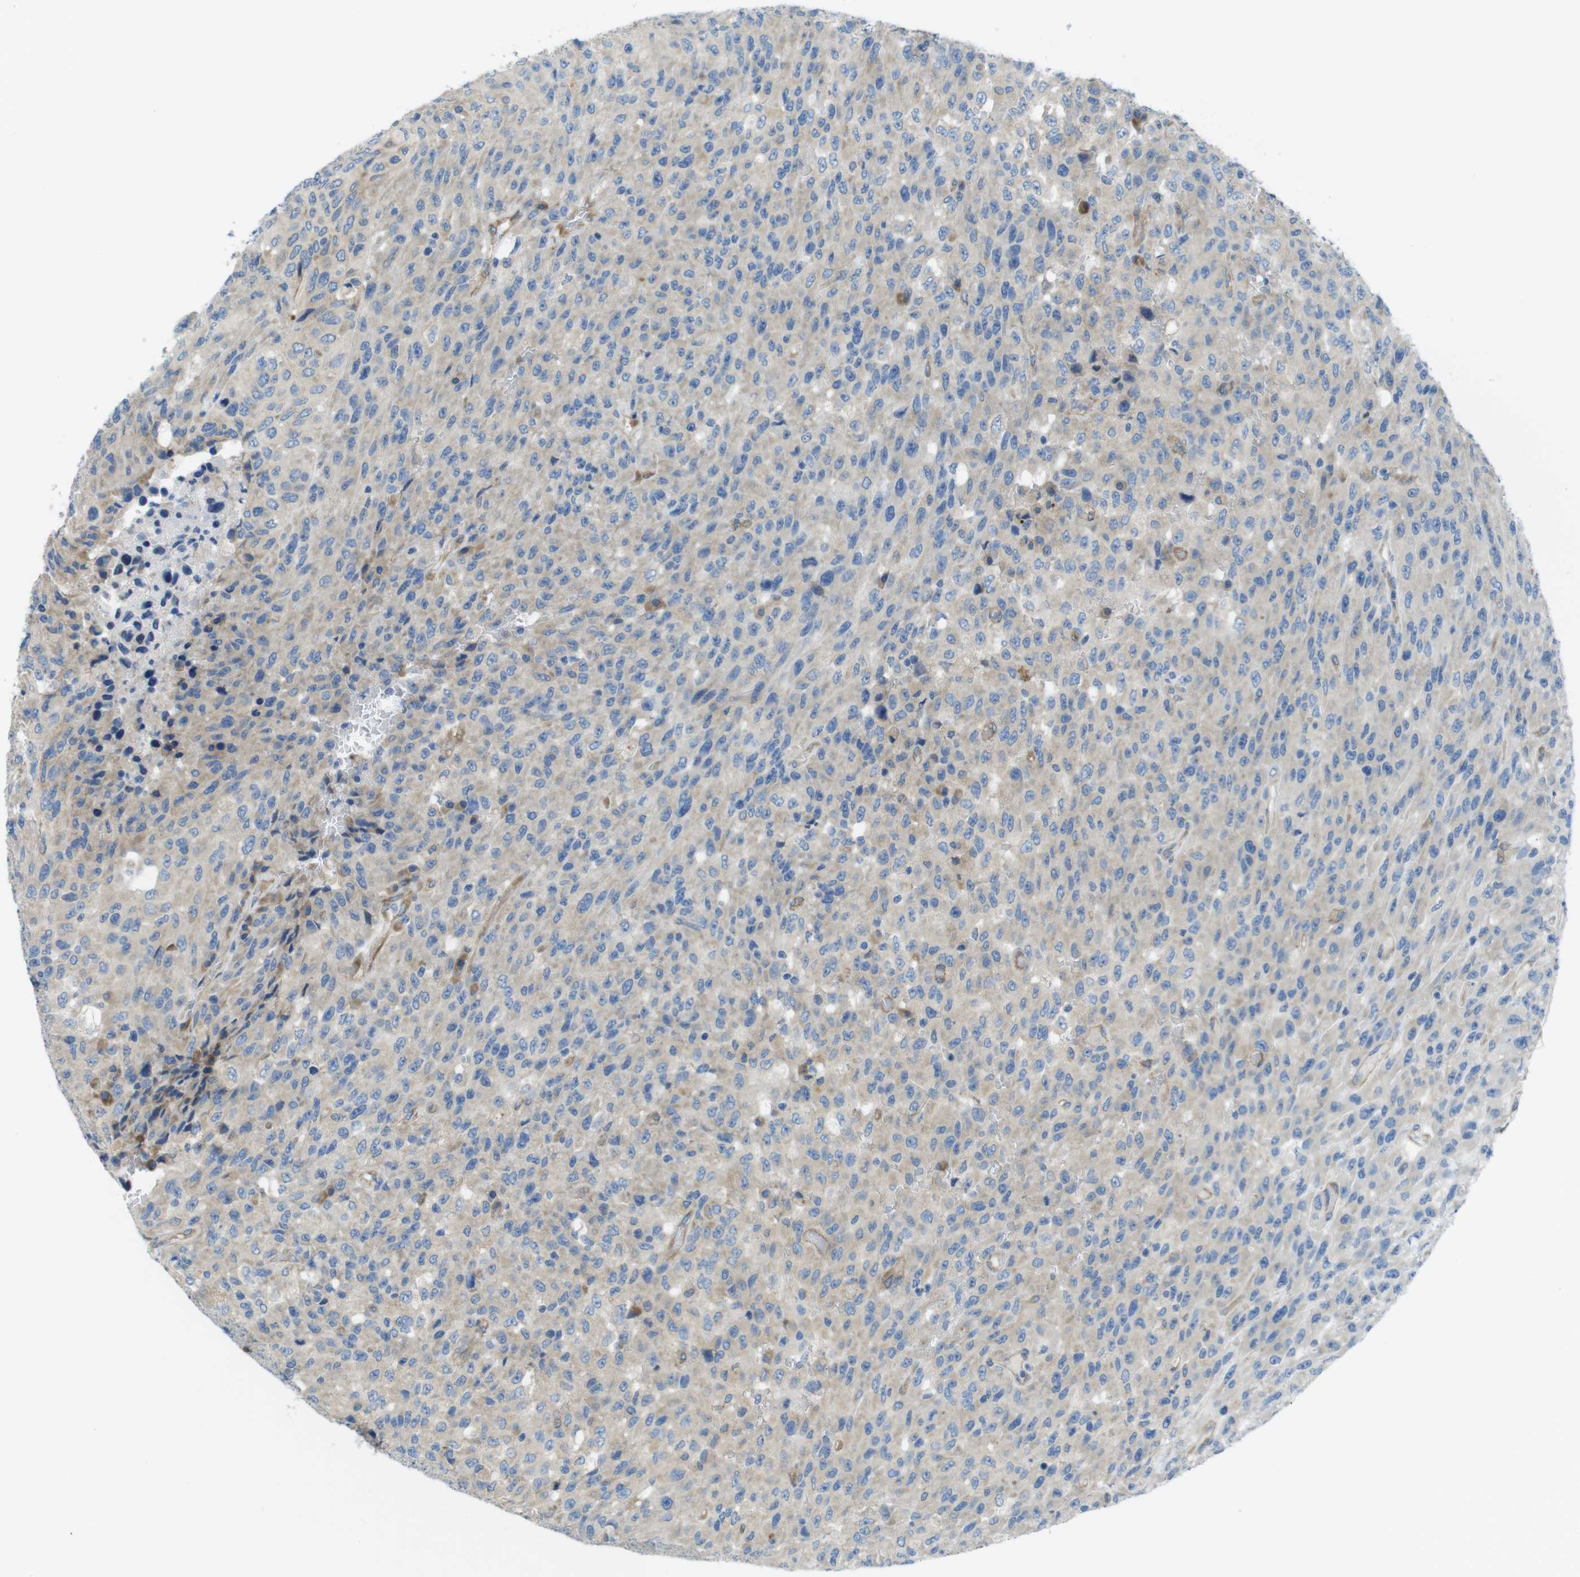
{"staining": {"intensity": "weak", "quantity": "25%-75%", "location": "cytoplasmic/membranous"}, "tissue": "urothelial cancer", "cell_type": "Tumor cells", "image_type": "cancer", "snomed": [{"axis": "morphology", "description": "Urothelial carcinoma, High grade"}, {"axis": "topography", "description": "Urinary bladder"}], "caption": "Immunohistochemistry (IHC) (DAB (3,3'-diaminobenzidine)) staining of urothelial cancer reveals weak cytoplasmic/membranous protein staining in about 25%-75% of tumor cells.", "gene": "TMEM234", "patient": {"sex": "male", "age": 66}}